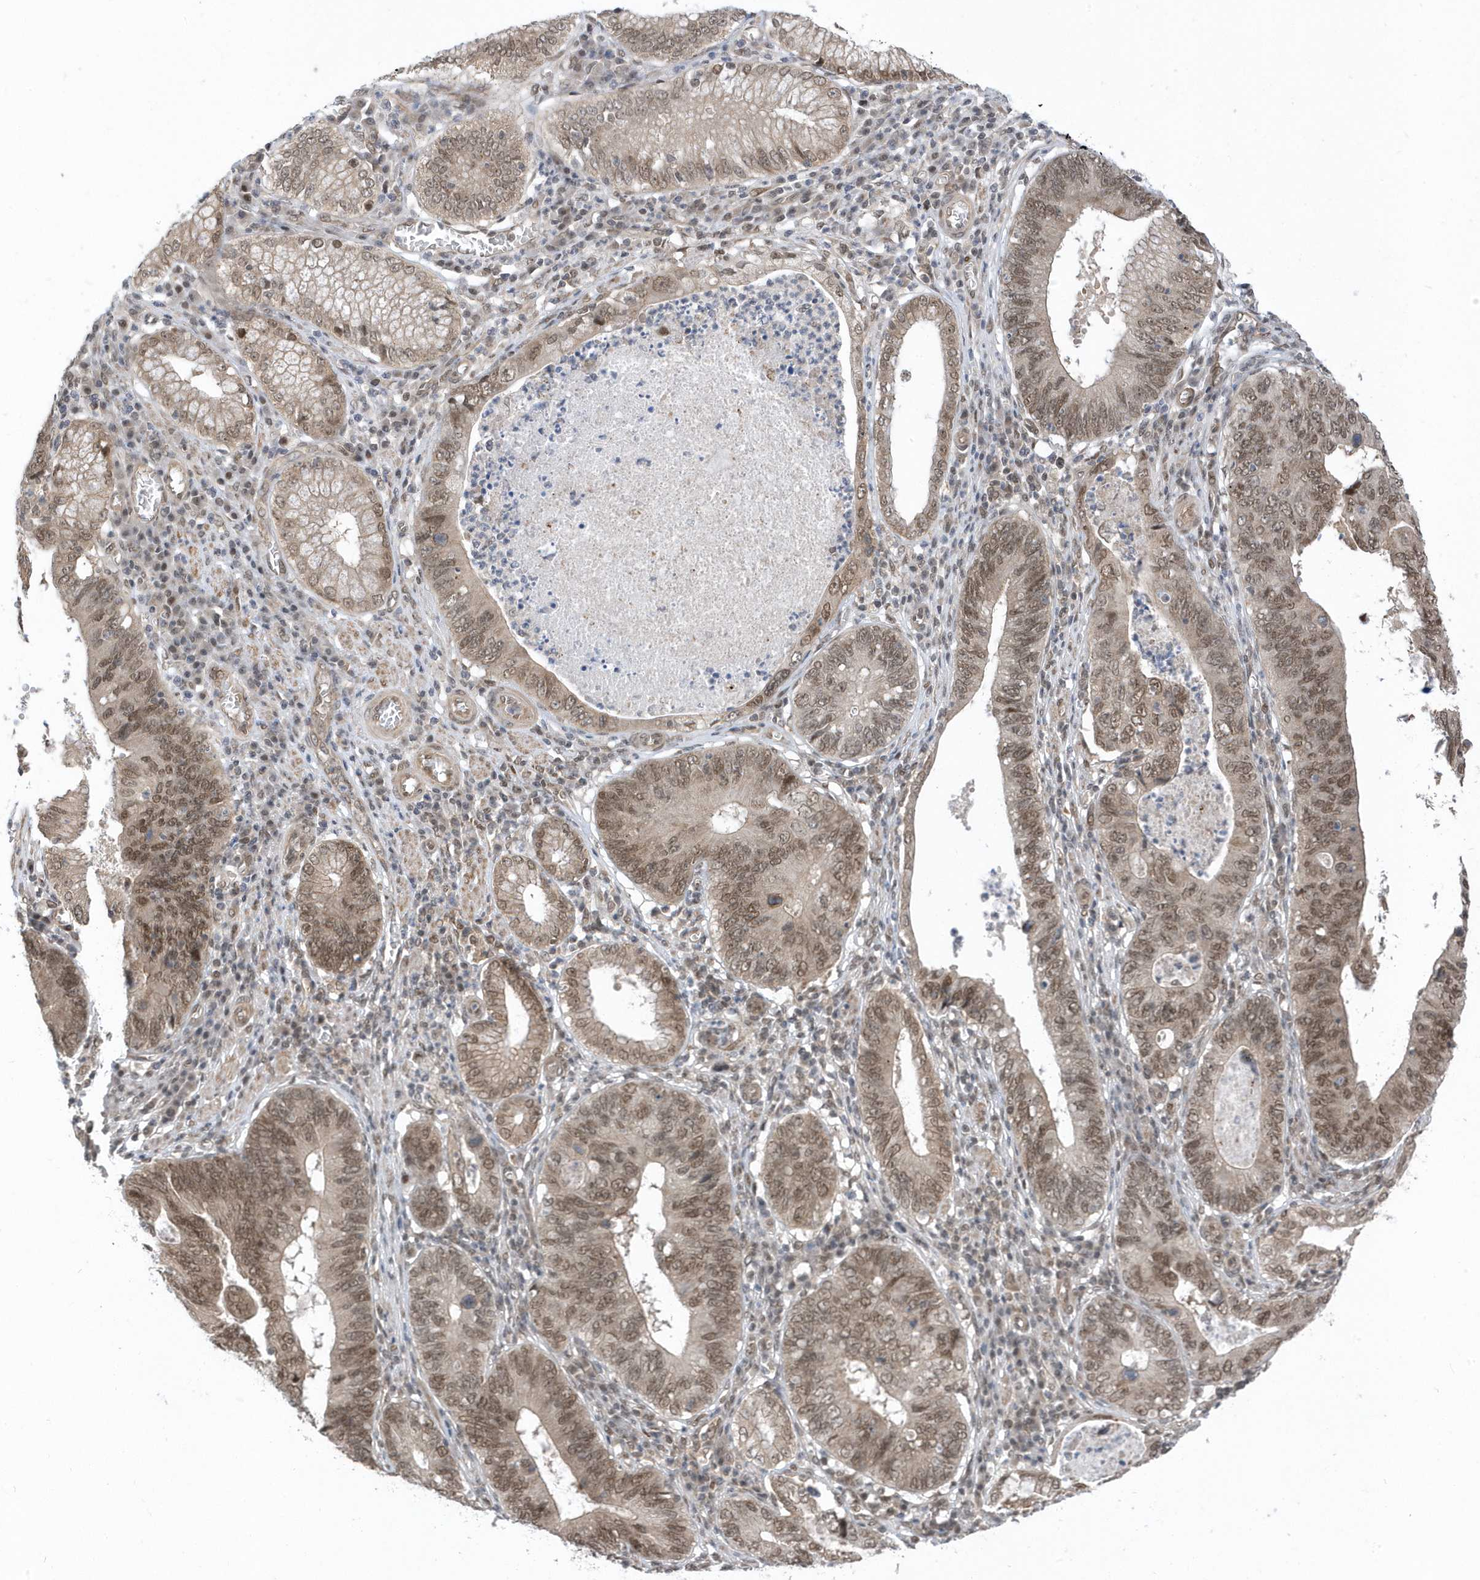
{"staining": {"intensity": "moderate", "quantity": ">75%", "location": "nuclear"}, "tissue": "stomach cancer", "cell_type": "Tumor cells", "image_type": "cancer", "snomed": [{"axis": "morphology", "description": "Adenocarcinoma, NOS"}, {"axis": "topography", "description": "Stomach"}], "caption": "A high-resolution photomicrograph shows immunohistochemistry (IHC) staining of adenocarcinoma (stomach), which displays moderate nuclear positivity in about >75% of tumor cells.", "gene": "USP53", "patient": {"sex": "male", "age": 59}}